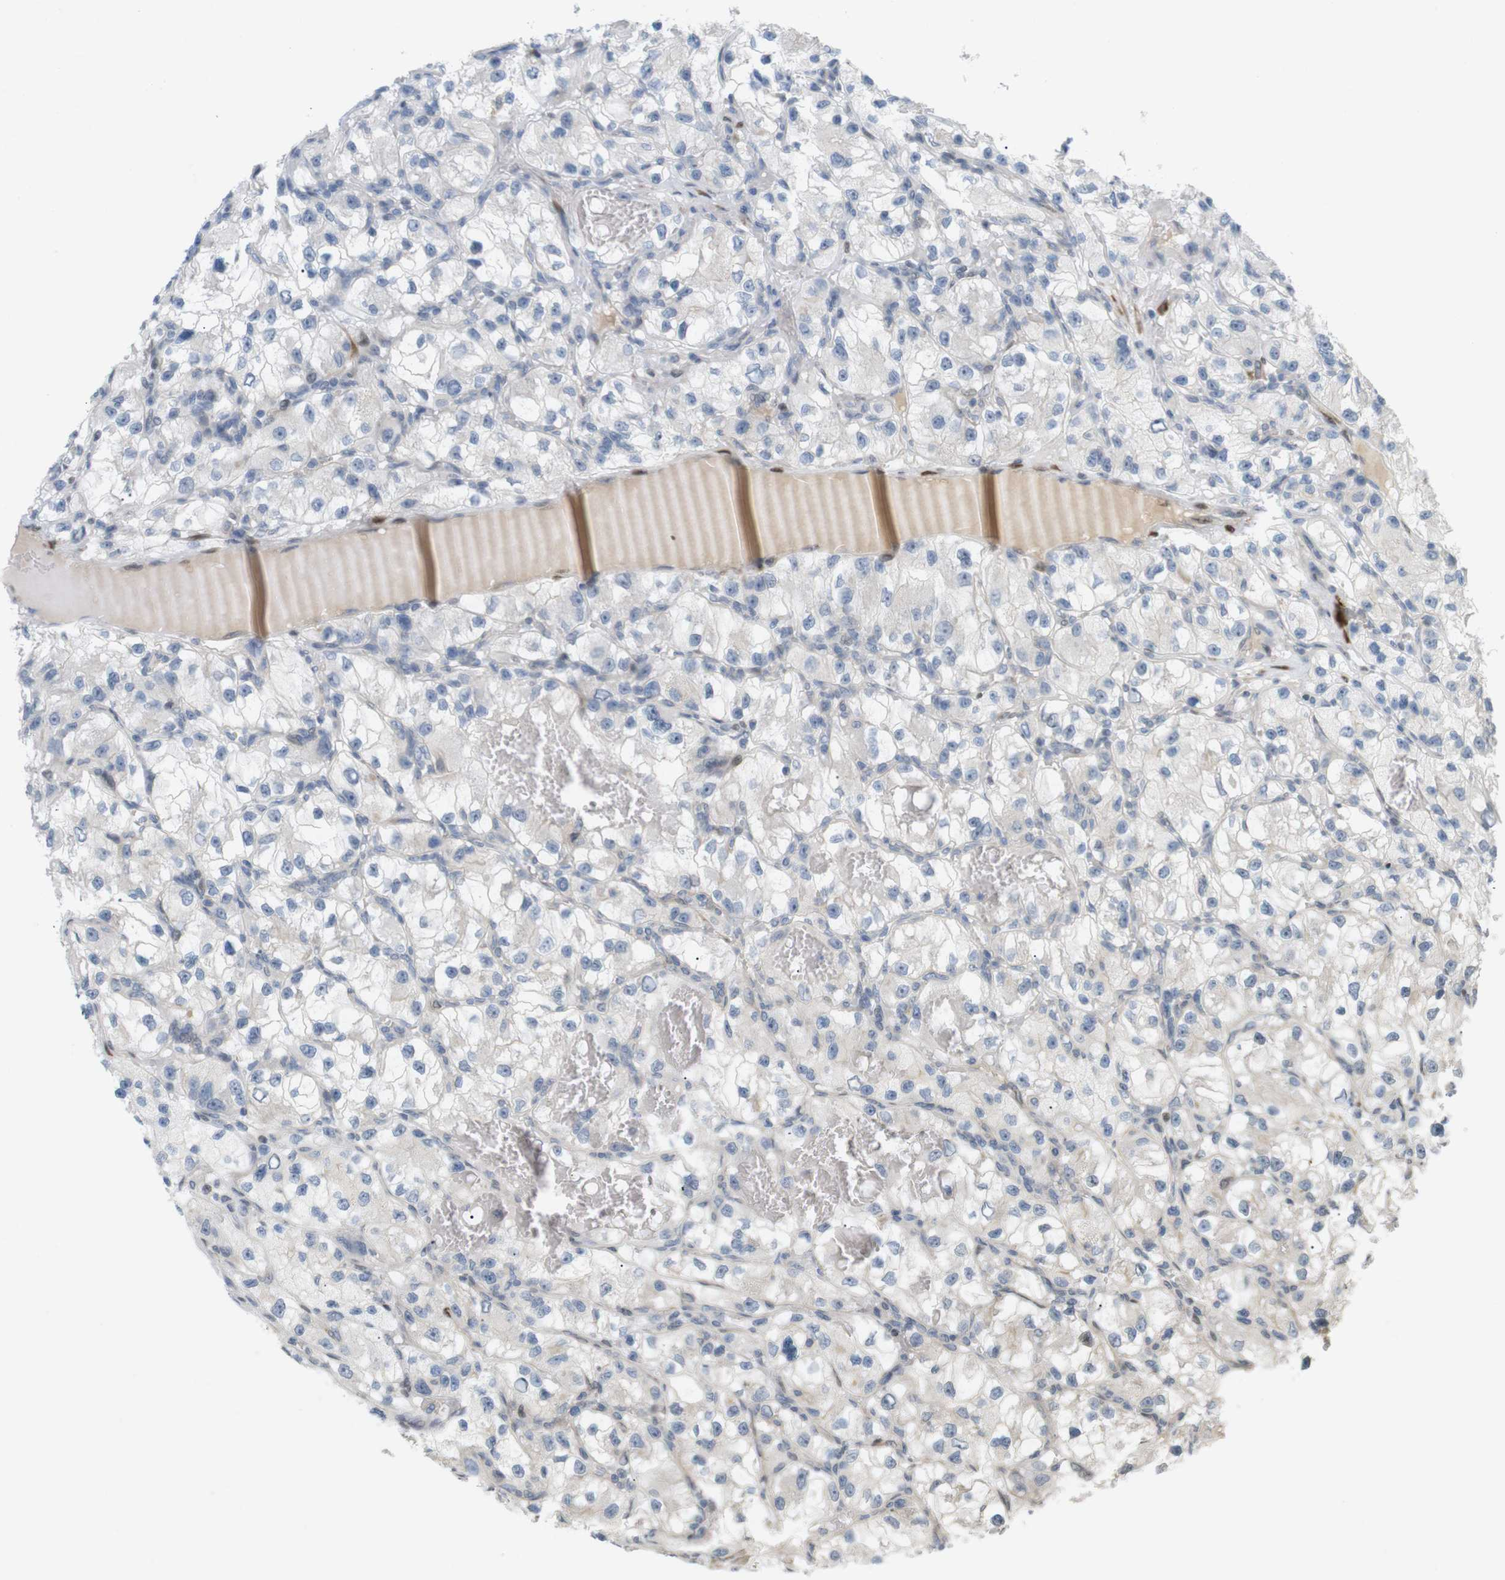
{"staining": {"intensity": "negative", "quantity": "none", "location": "none"}, "tissue": "renal cancer", "cell_type": "Tumor cells", "image_type": "cancer", "snomed": [{"axis": "morphology", "description": "Adenocarcinoma, NOS"}, {"axis": "topography", "description": "Kidney"}], "caption": "Tumor cells are negative for protein expression in human renal adenocarcinoma. Nuclei are stained in blue.", "gene": "PPP1R14A", "patient": {"sex": "female", "age": 57}}